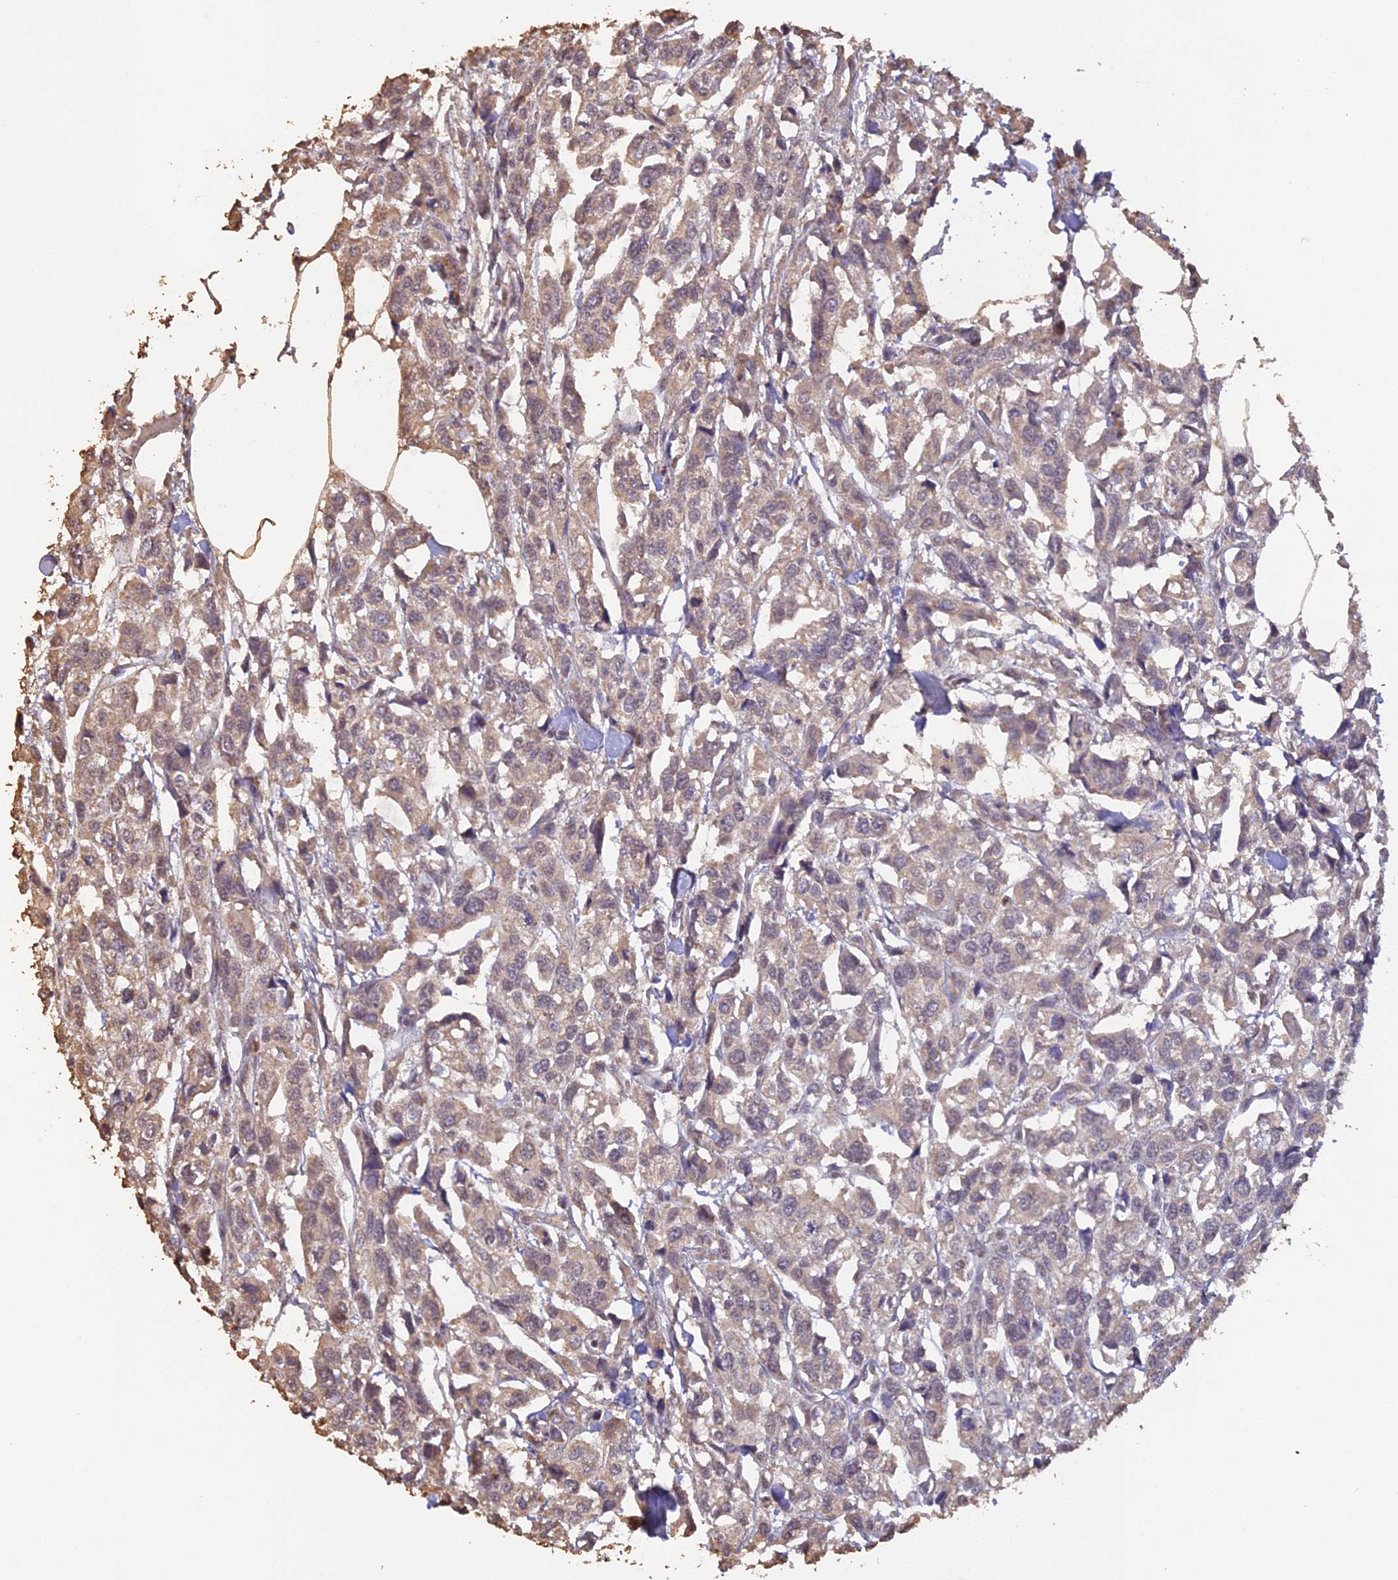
{"staining": {"intensity": "weak", "quantity": "<25%", "location": "cytoplasmic/membranous"}, "tissue": "urothelial cancer", "cell_type": "Tumor cells", "image_type": "cancer", "snomed": [{"axis": "morphology", "description": "Urothelial carcinoma, High grade"}, {"axis": "topography", "description": "Urinary bladder"}], "caption": "Immunohistochemistry (IHC) image of neoplastic tissue: urothelial cancer stained with DAB shows no significant protein expression in tumor cells.", "gene": "PEX16", "patient": {"sex": "male", "age": 67}}